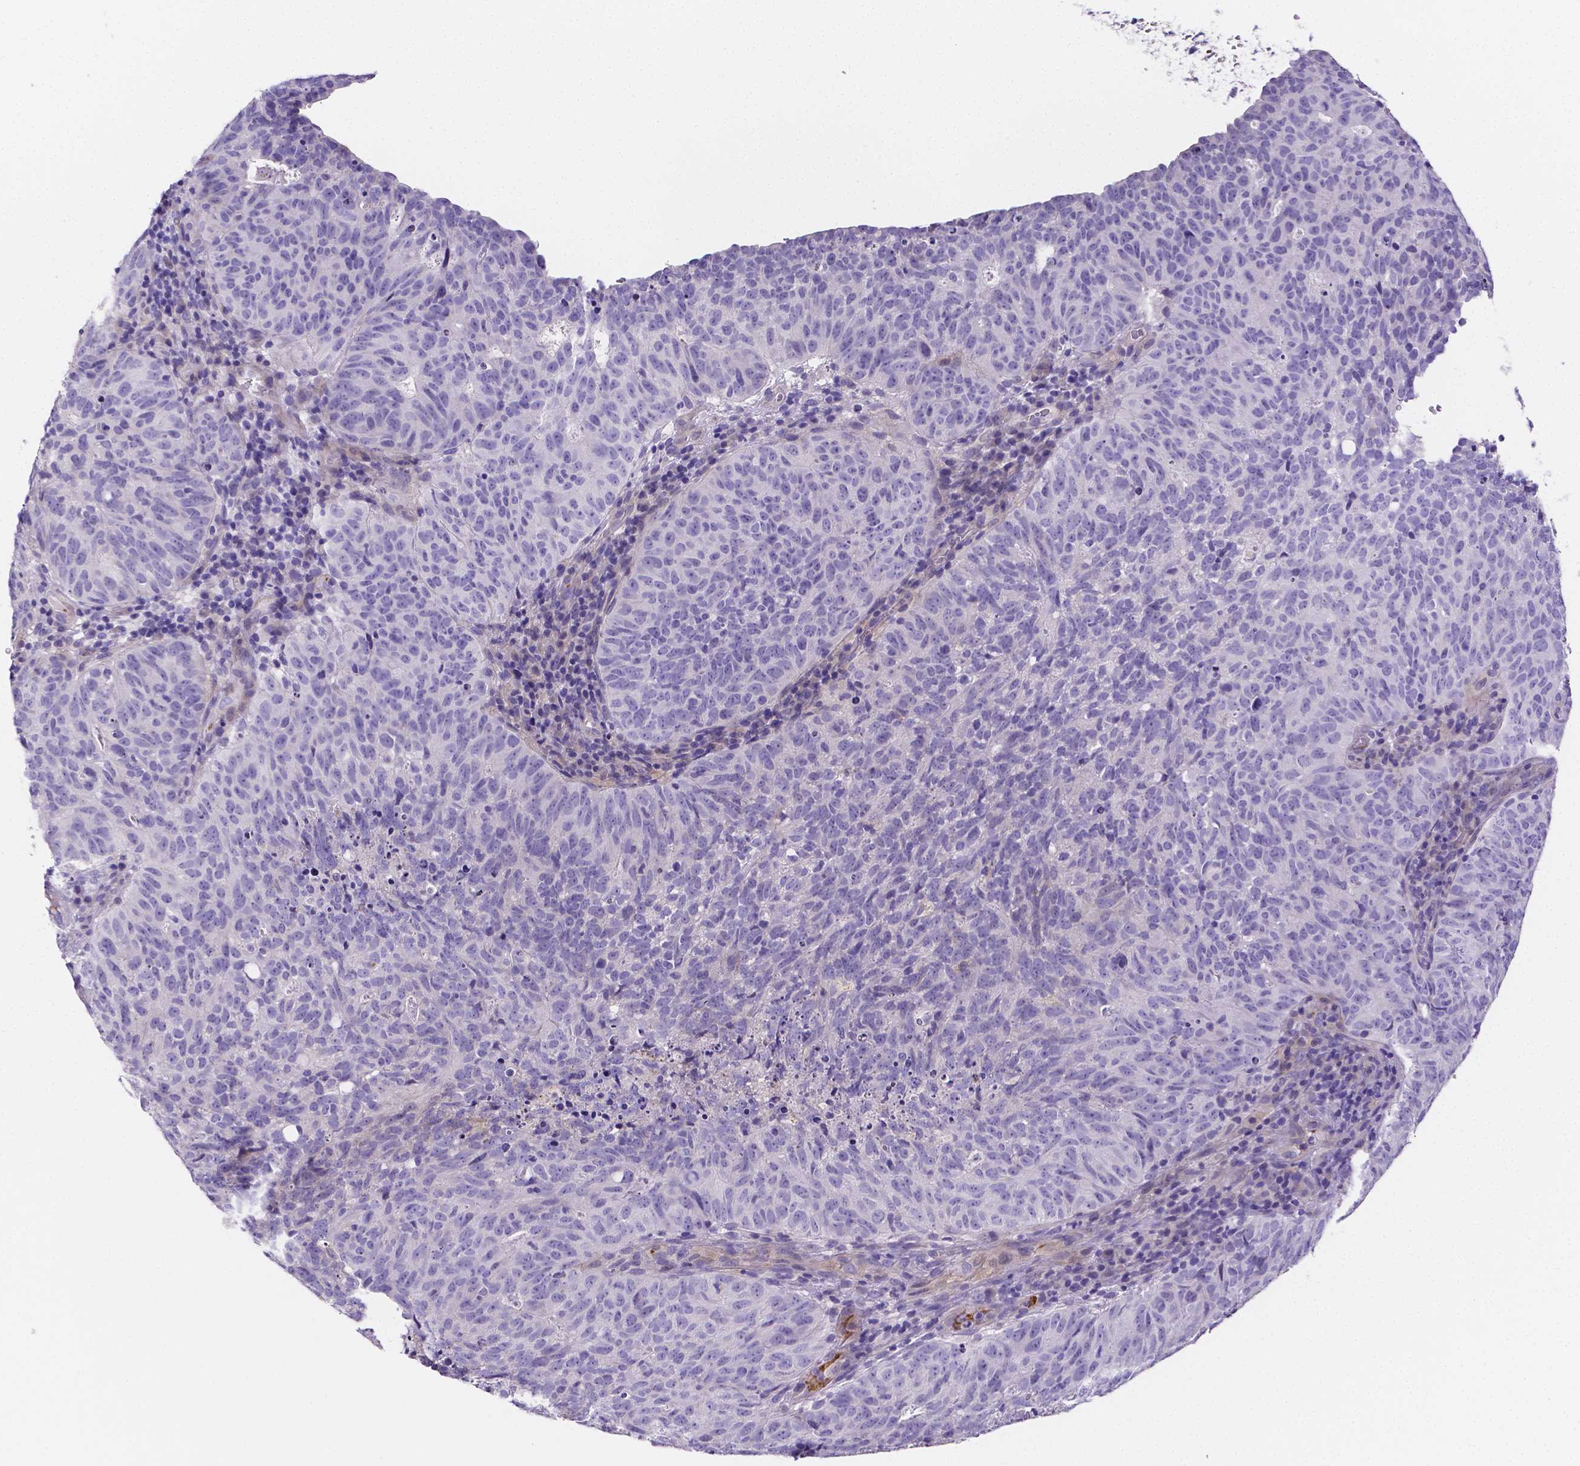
{"staining": {"intensity": "negative", "quantity": "none", "location": "none"}, "tissue": "cervical cancer", "cell_type": "Tumor cells", "image_type": "cancer", "snomed": [{"axis": "morphology", "description": "Adenocarcinoma, NOS"}, {"axis": "topography", "description": "Cervix"}], "caption": "IHC histopathology image of neoplastic tissue: human cervical cancer stained with DAB (3,3'-diaminobenzidine) reveals no significant protein positivity in tumor cells.", "gene": "NRGN", "patient": {"sex": "female", "age": 38}}